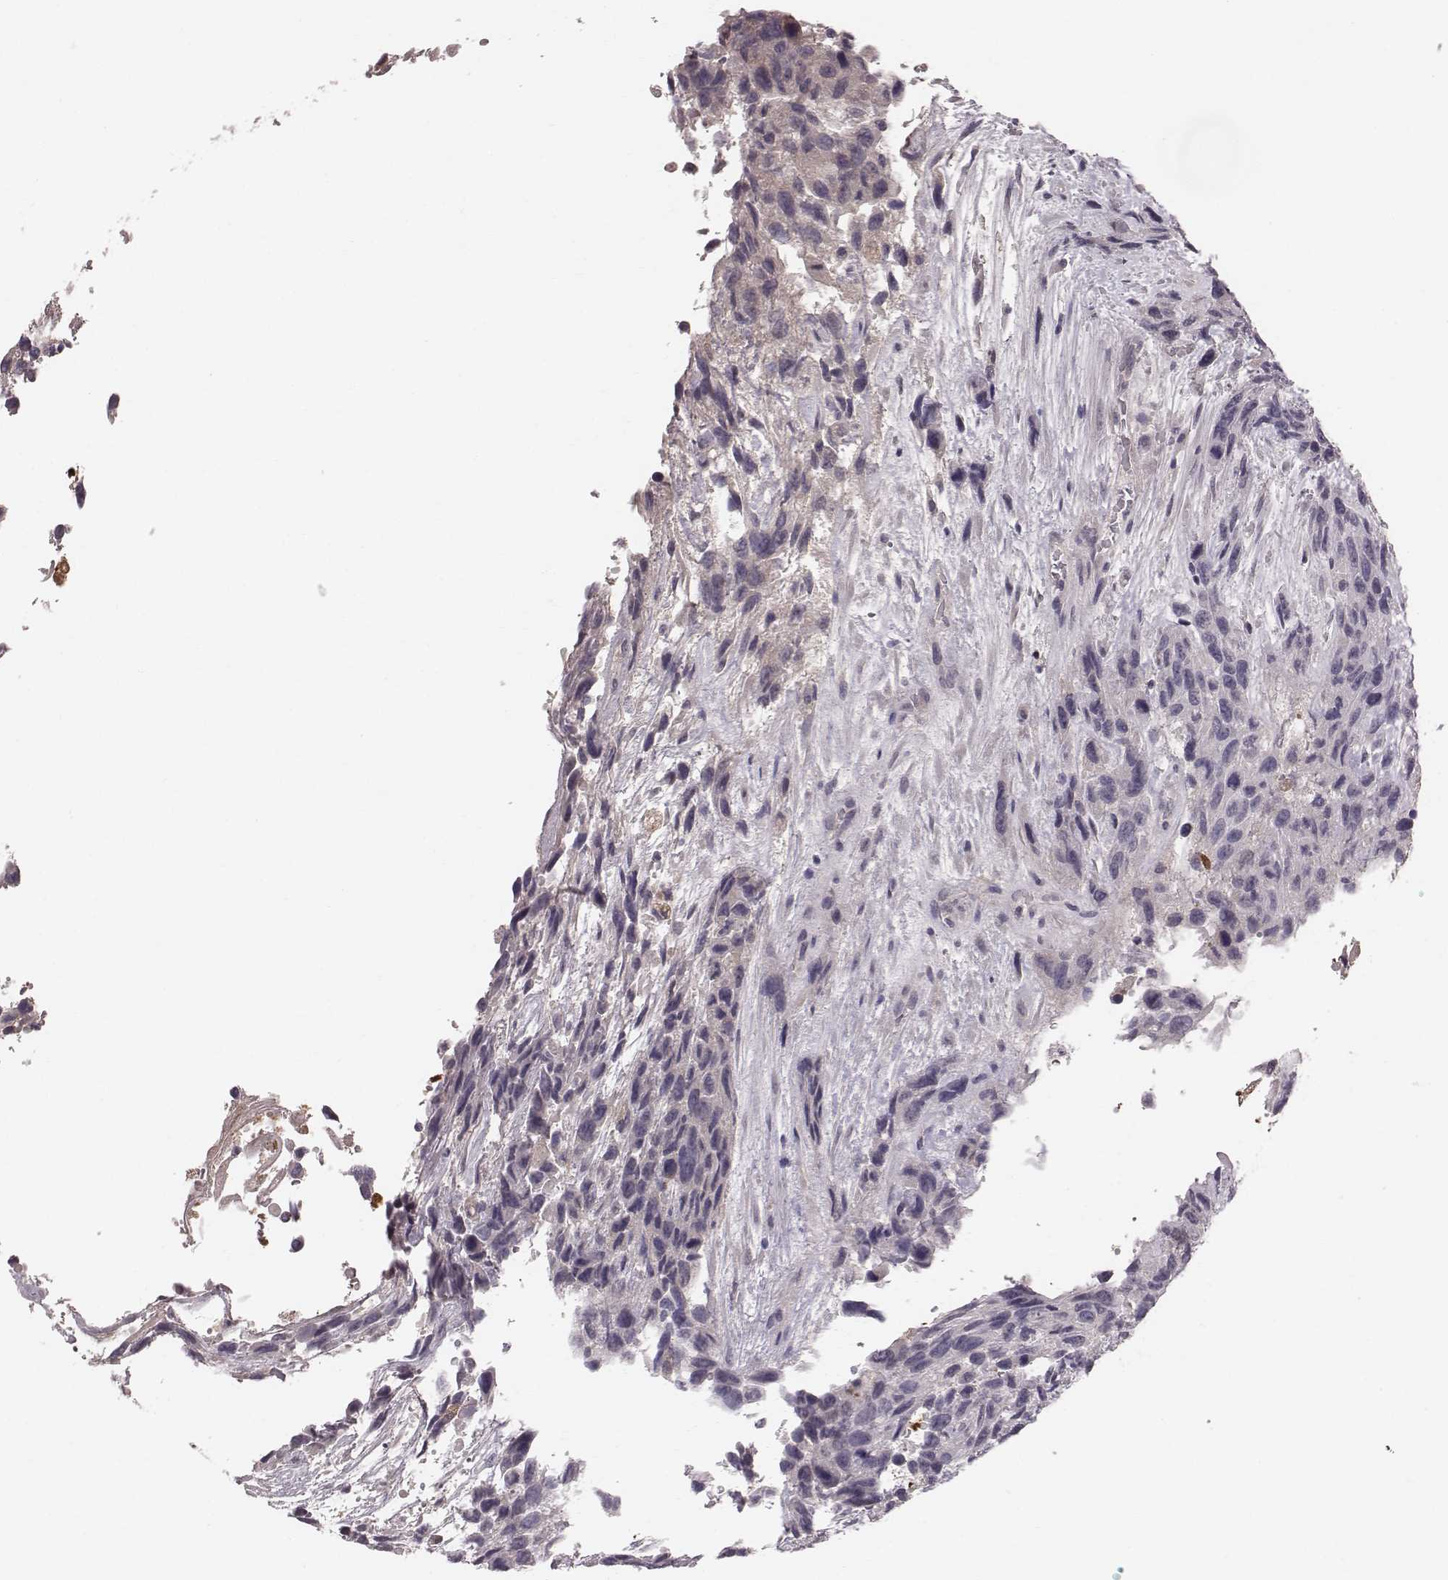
{"staining": {"intensity": "negative", "quantity": "none", "location": "none"}, "tissue": "urothelial cancer", "cell_type": "Tumor cells", "image_type": "cancer", "snomed": [{"axis": "morphology", "description": "Urothelial carcinoma, High grade"}, {"axis": "topography", "description": "Urinary bladder"}], "caption": "Urothelial cancer was stained to show a protein in brown. There is no significant staining in tumor cells. The staining was performed using DAB (3,3'-diaminobenzidine) to visualize the protein expression in brown, while the nuclei were stained in blue with hematoxylin (Magnification: 20x).", "gene": "CFTR", "patient": {"sex": "female", "age": 70}}